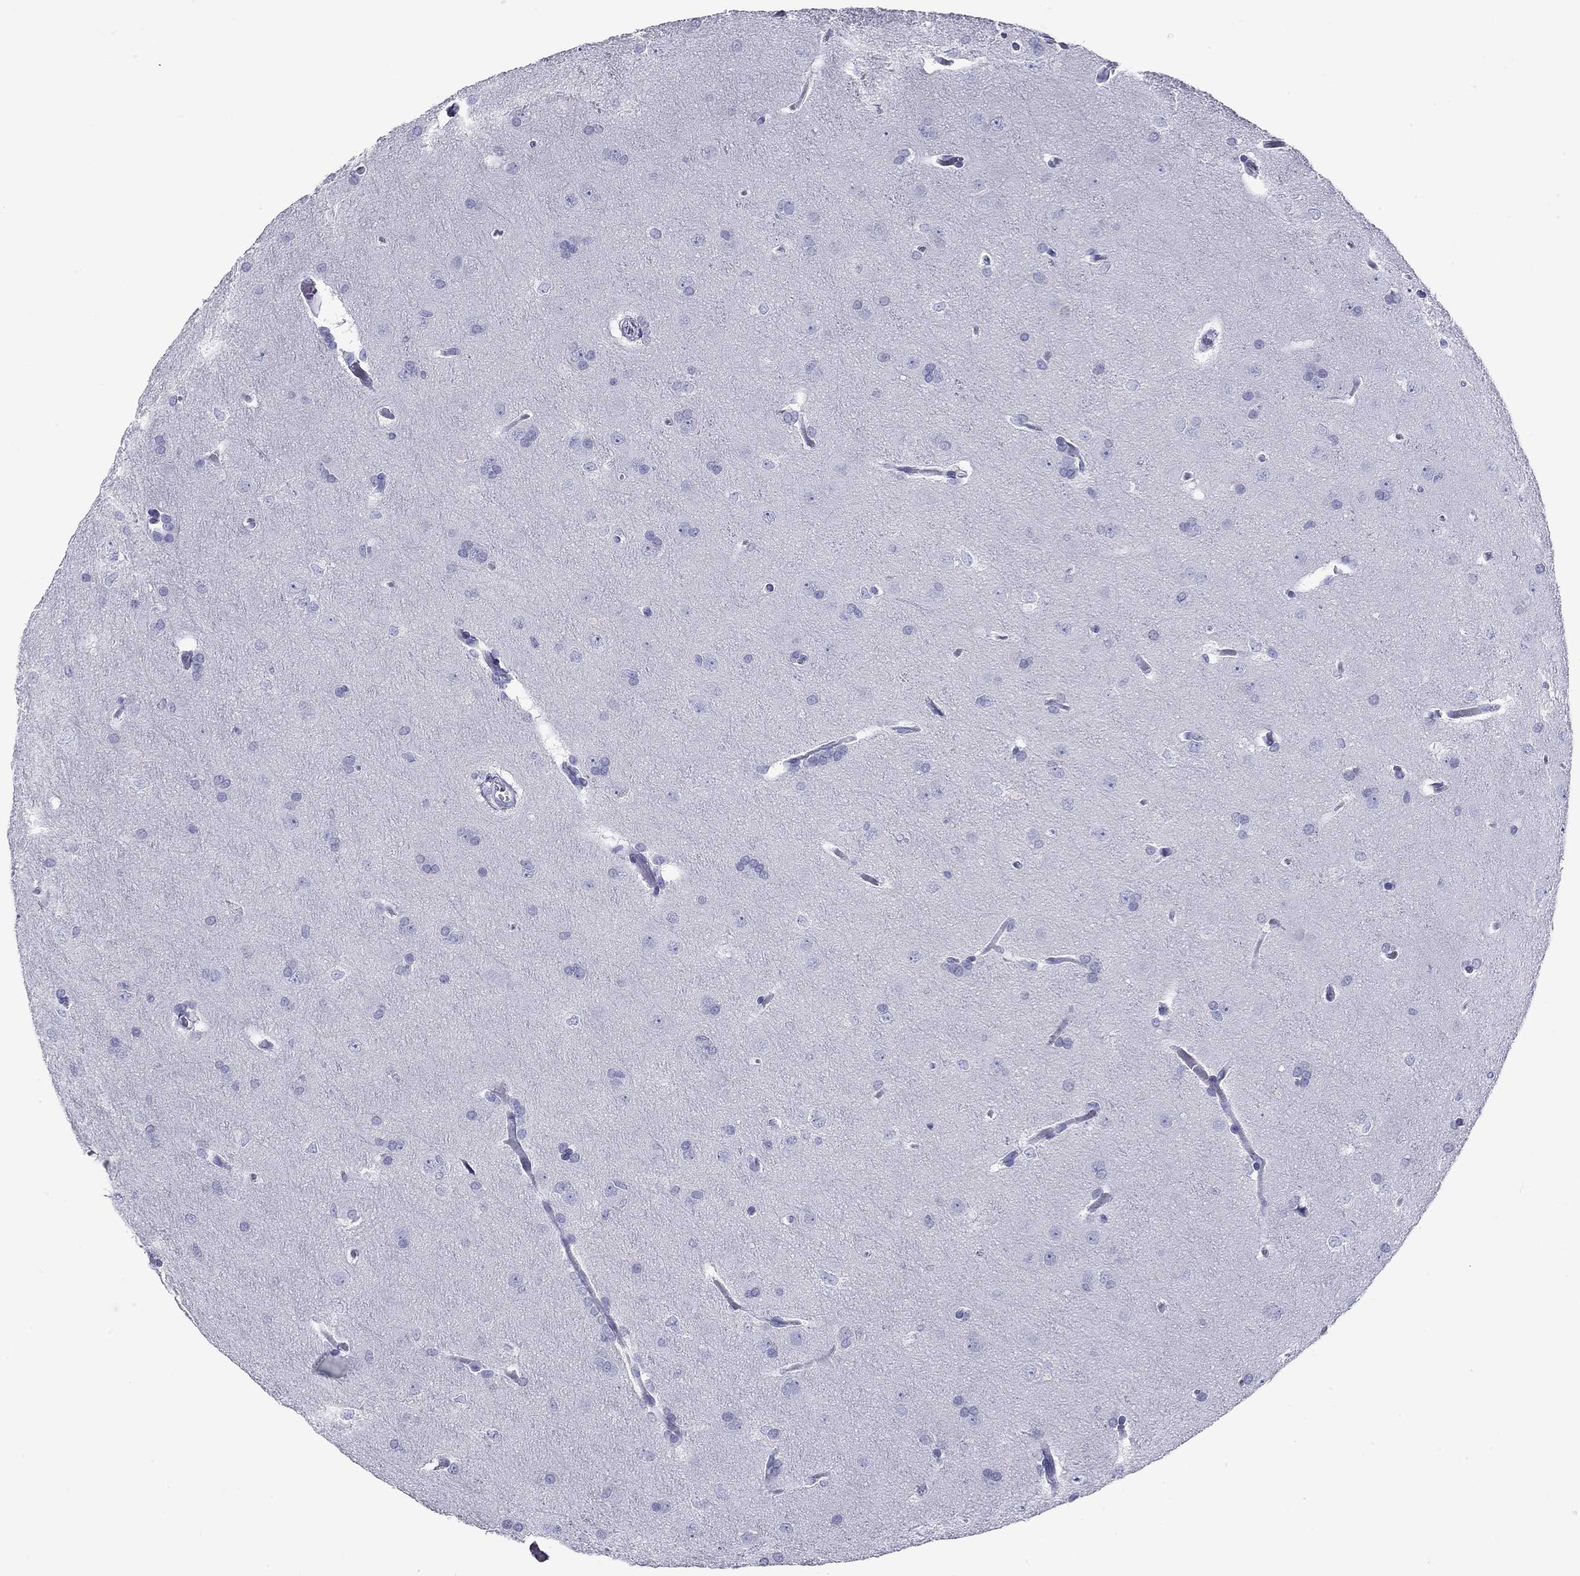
{"staining": {"intensity": "negative", "quantity": "none", "location": "none"}, "tissue": "glioma", "cell_type": "Tumor cells", "image_type": "cancer", "snomed": [{"axis": "morphology", "description": "Glioma, malignant, Low grade"}, {"axis": "topography", "description": "Brain"}], "caption": "Tumor cells show no significant expression in low-grade glioma (malignant). (DAB immunohistochemistry (IHC) visualized using brightfield microscopy, high magnification).", "gene": "DPY19L2", "patient": {"sex": "female", "age": 32}}